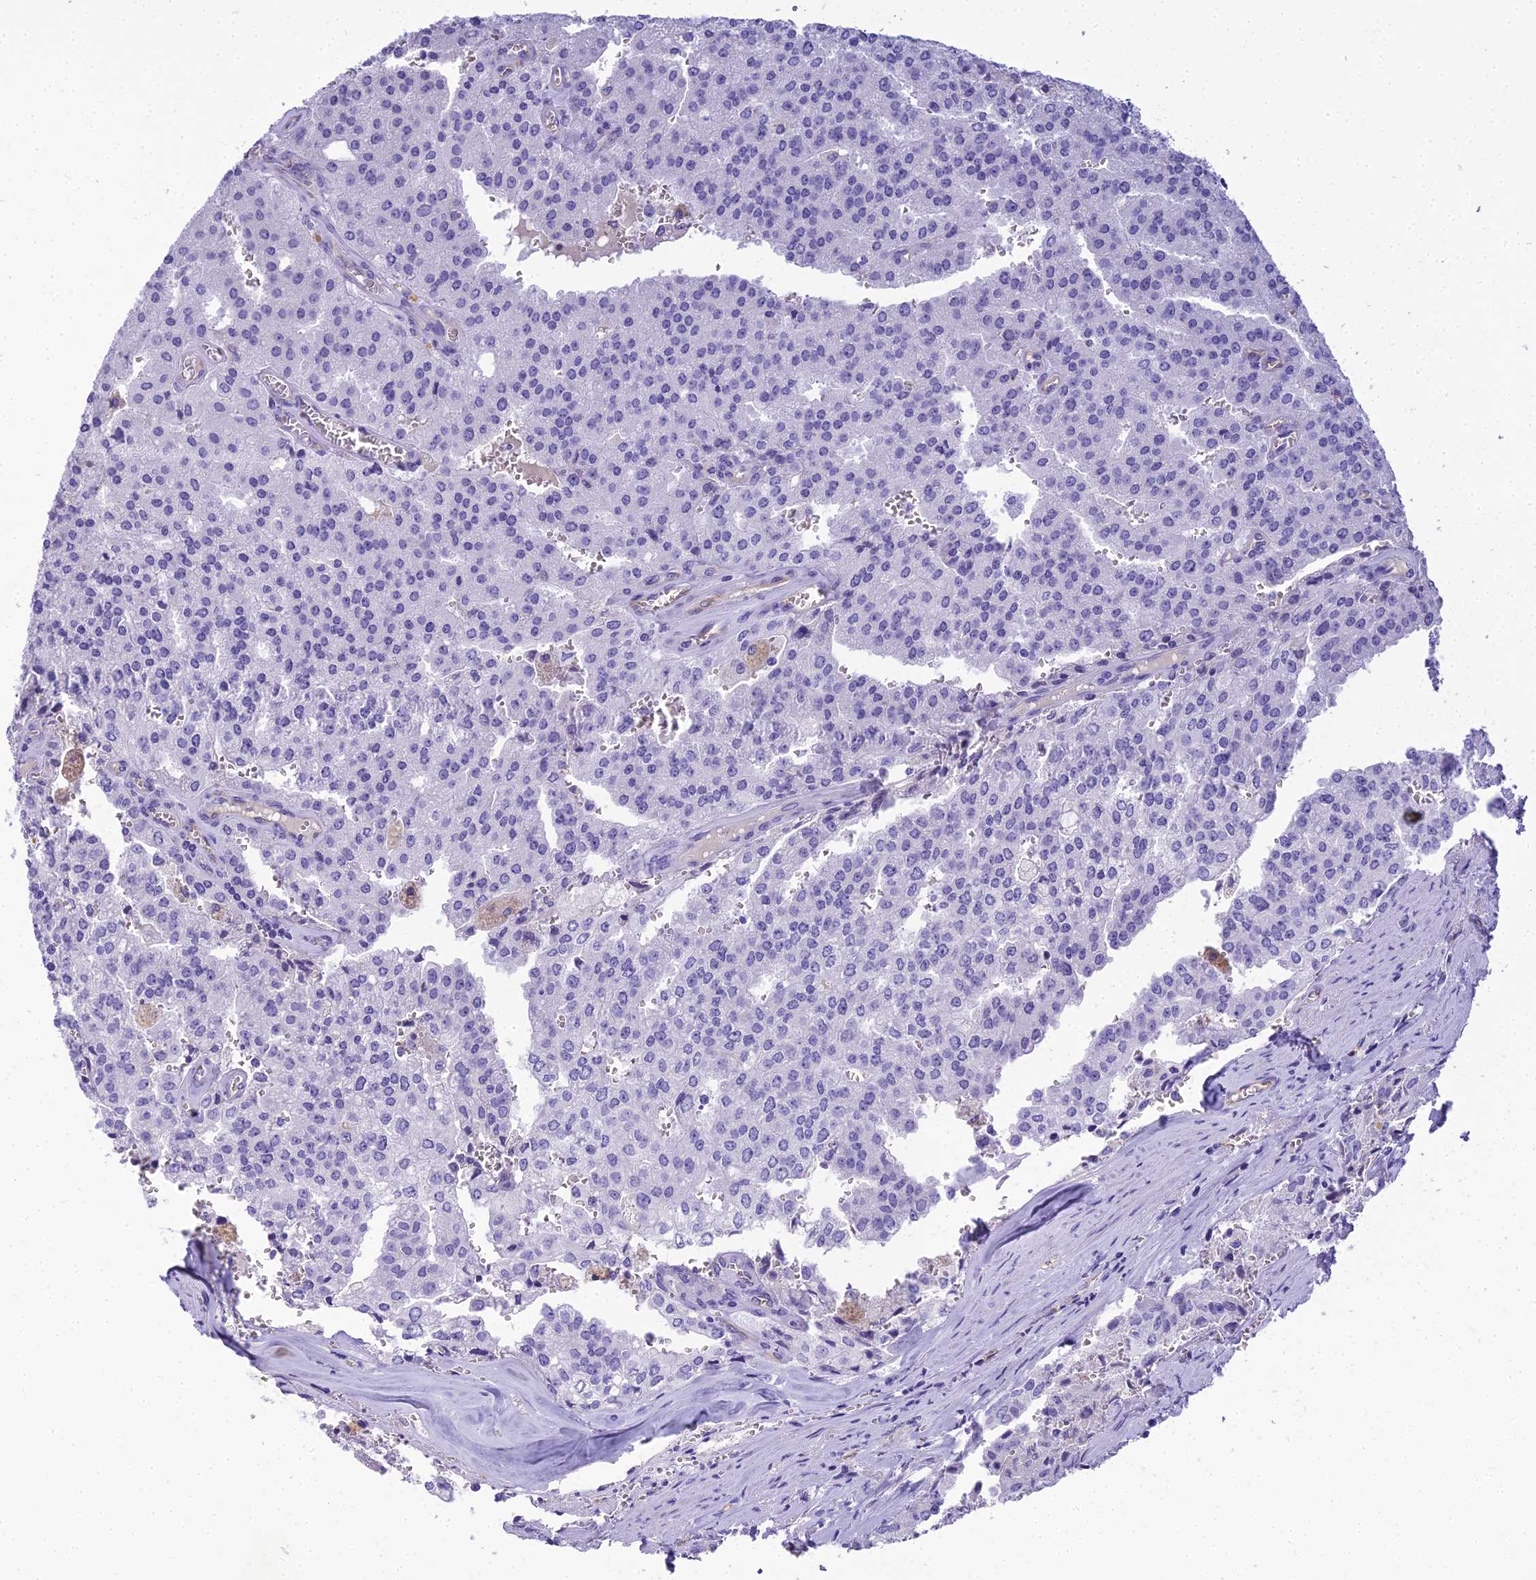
{"staining": {"intensity": "negative", "quantity": "none", "location": "none"}, "tissue": "prostate cancer", "cell_type": "Tumor cells", "image_type": "cancer", "snomed": [{"axis": "morphology", "description": "Adenocarcinoma, High grade"}, {"axis": "topography", "description": "Prostate"}], "caption": "Tumor cells are negative for protein expression in human prostate cancer. (Stains: DAB immunohistochemistry (IHC) with hematoxylin counter stain, Microscopy: brightfield microscopy at high magnification).", "gene": "NINJ1", "patient": {"sex": "male", "age": 68}}